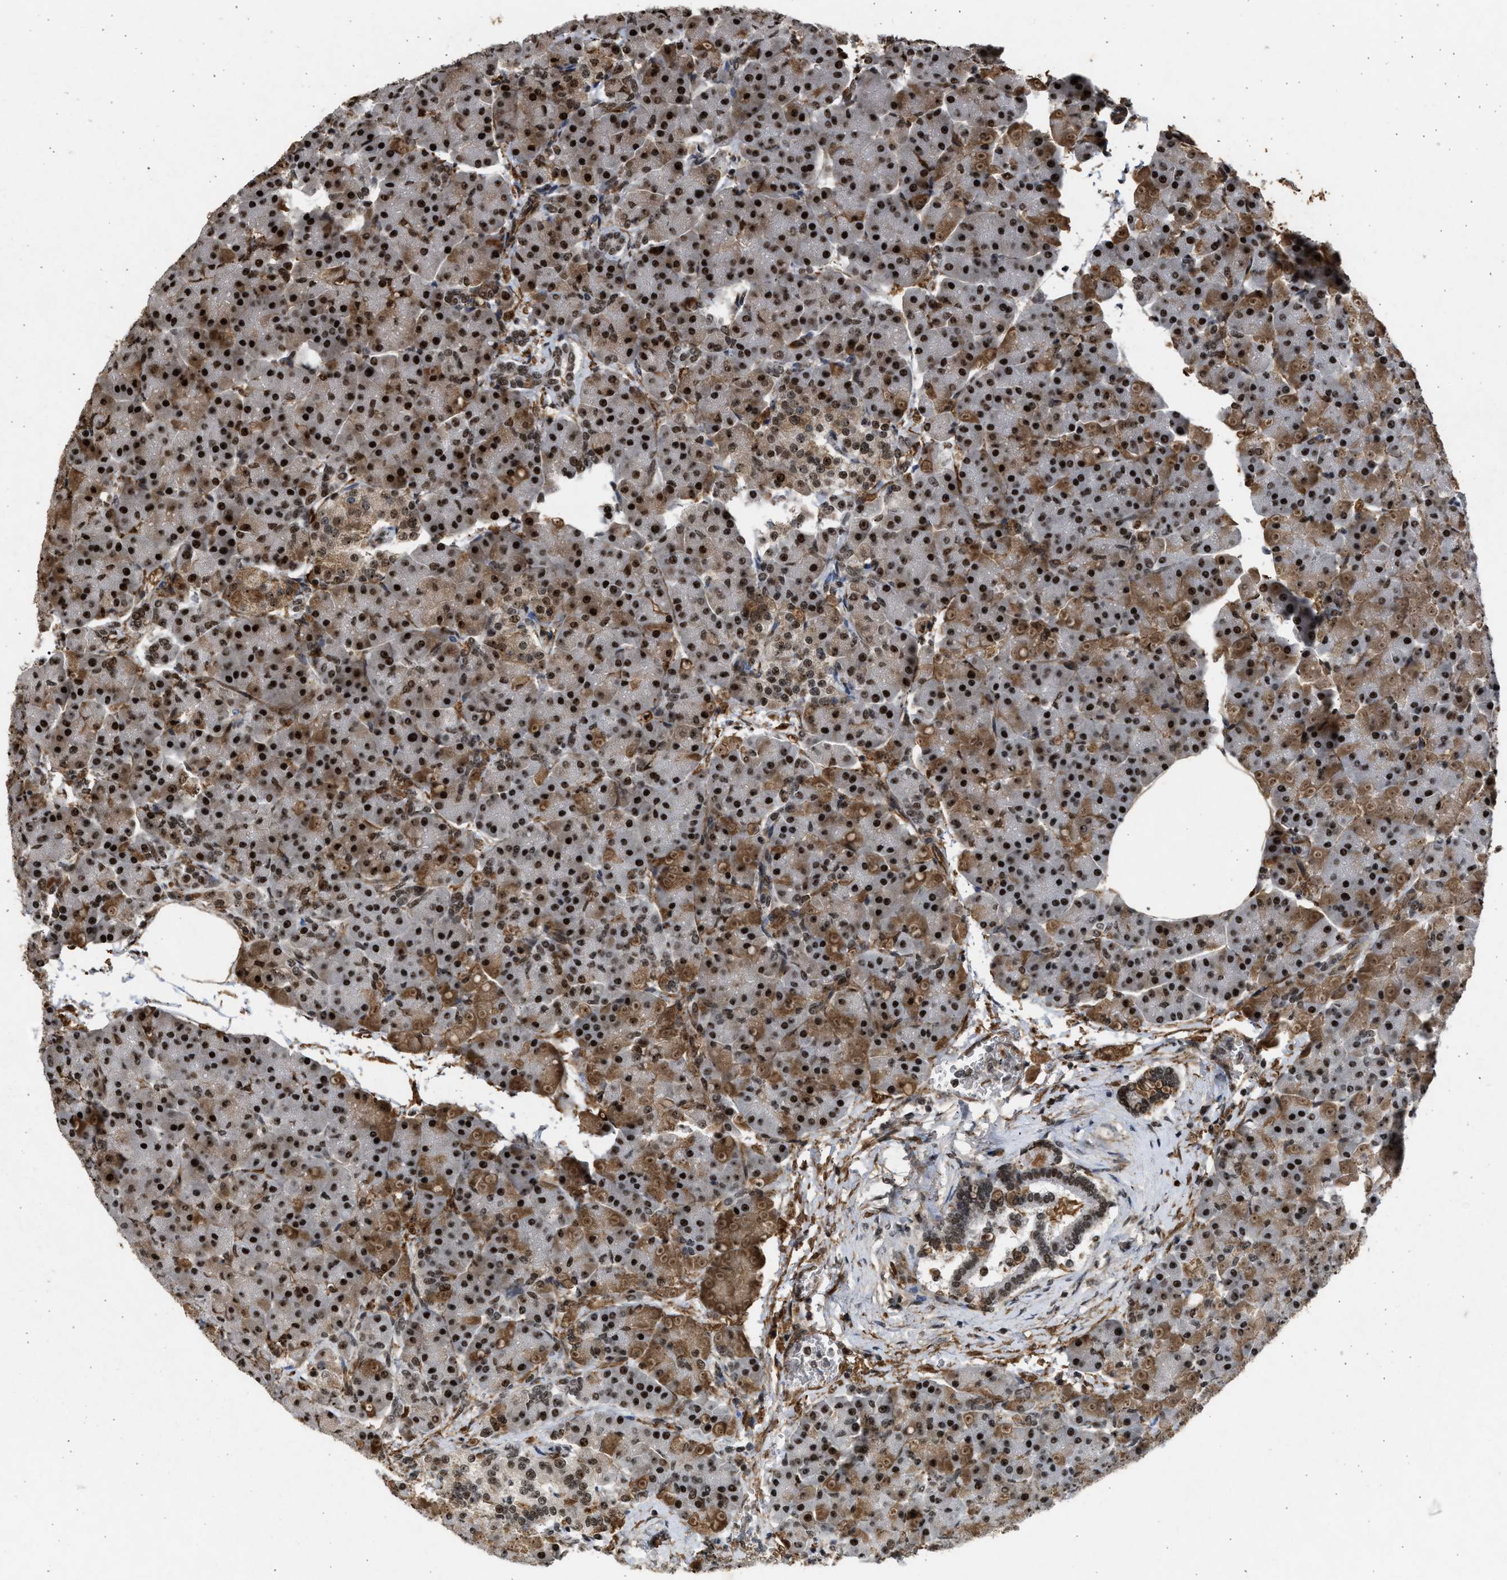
{"staining": {"intensity": "strong", "quantity": ">75%", "location": "cytoplasmic/membranous,nuclear"}, "tissue": "pancreas", "cell_type": "Exocrine glandular cells", "image_type": "normal", "snomed": [{"axis": "morphology", "description": "Normal tissue, NOS"}, {"axis": "topography", "description": "Pancreas"}], "caption": "Protein expression analysis of unremarkable human pancreas reveals strong cytoplasmic/membranous,nuclear expression in approximately >75% of exocrine glandular cells.", "gene": "TFDP2", "patient": {"sex": "female", "age": 70}}